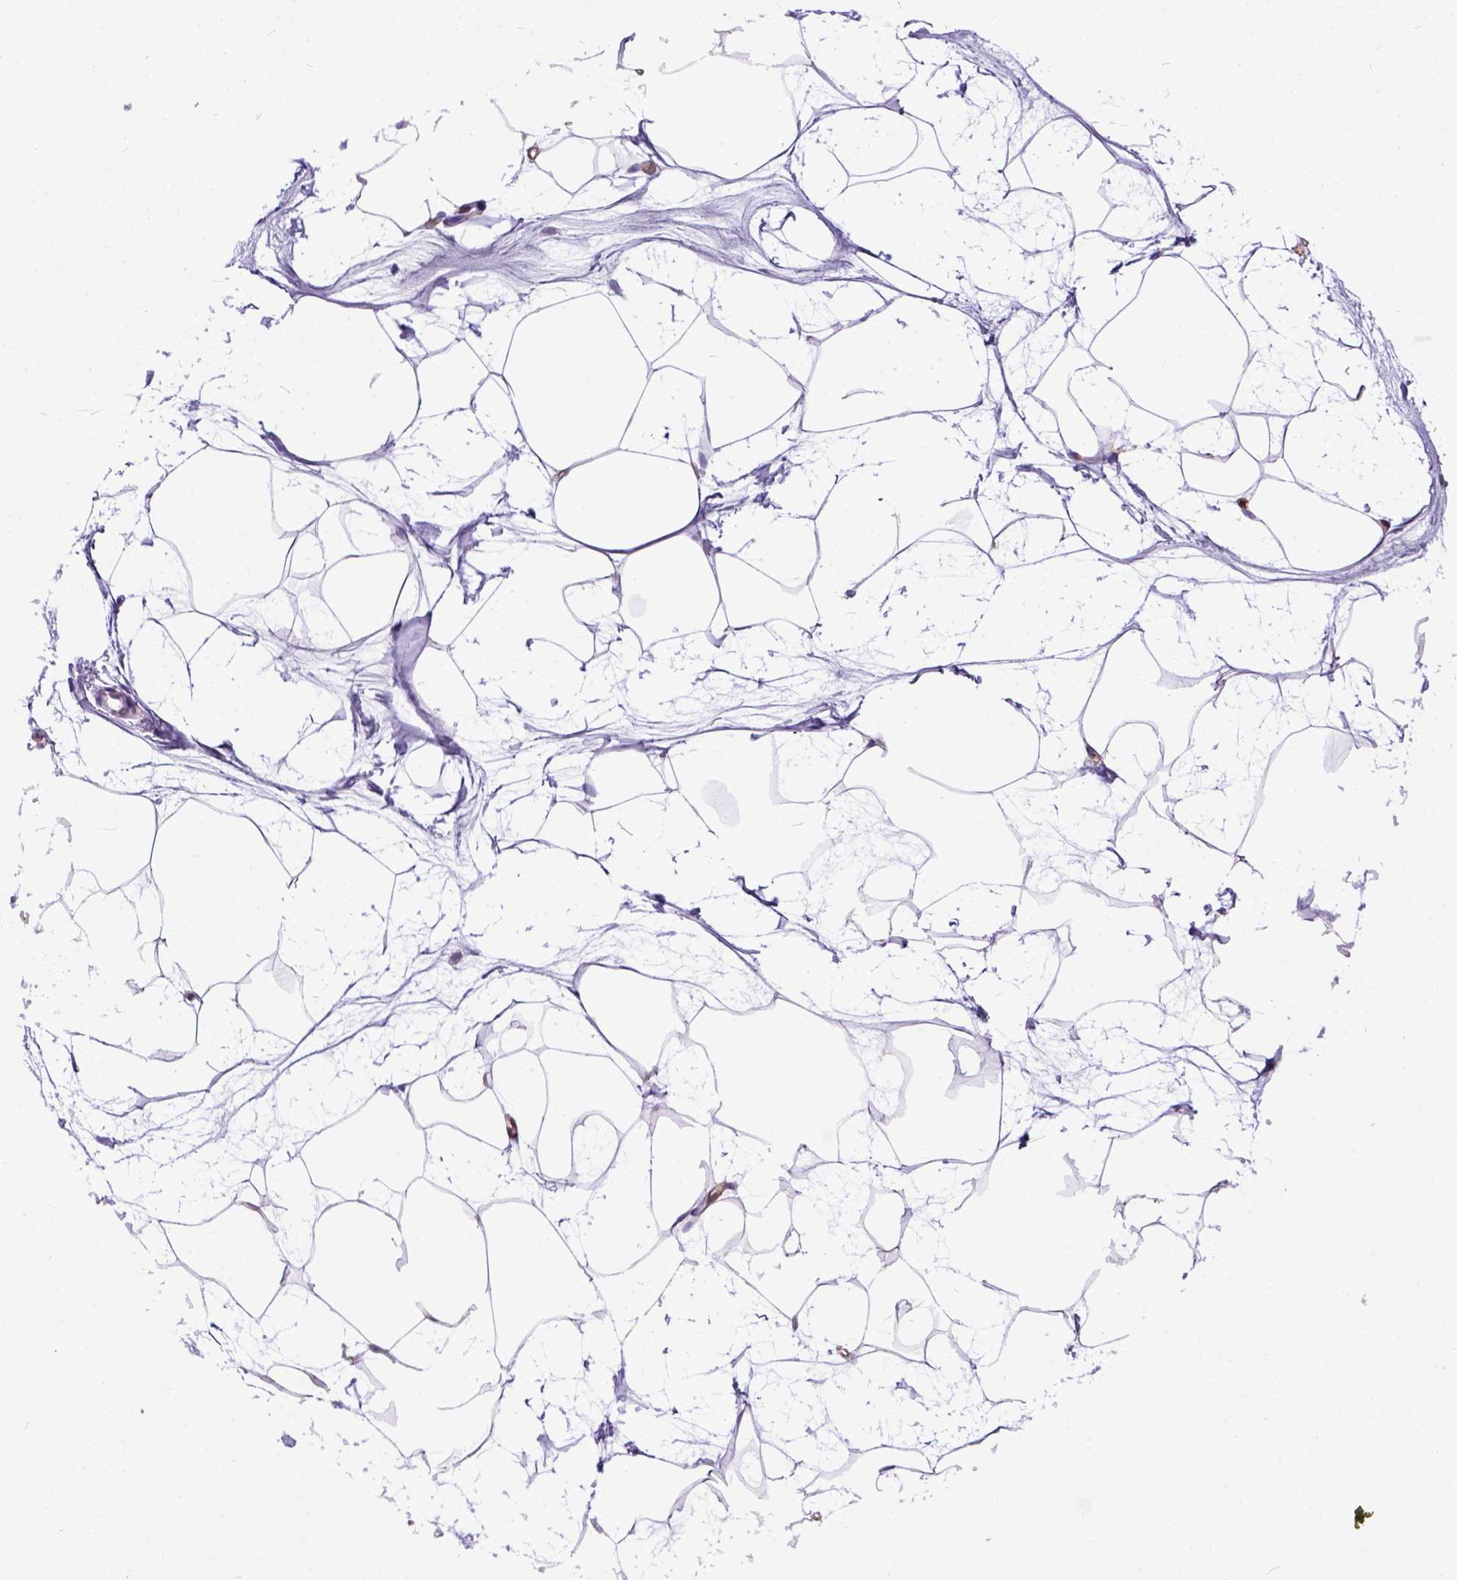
{"staining": {"intensity": "negative", "quantity": "none", "location": "none"}, "tissue": "breast", "cell_type": "Adipocytes", "image_type": "normal", "snomed": [{"axis": "morphology", "description": "Normal tissue, NOS"}, {"axis": "topography", "description": "Breast"}], "caption": "Image shows no protein positivity in adipocytes of unremarkable breast.", "gene": "NEK5", "patient": {"sex": "female", "age": 45}}